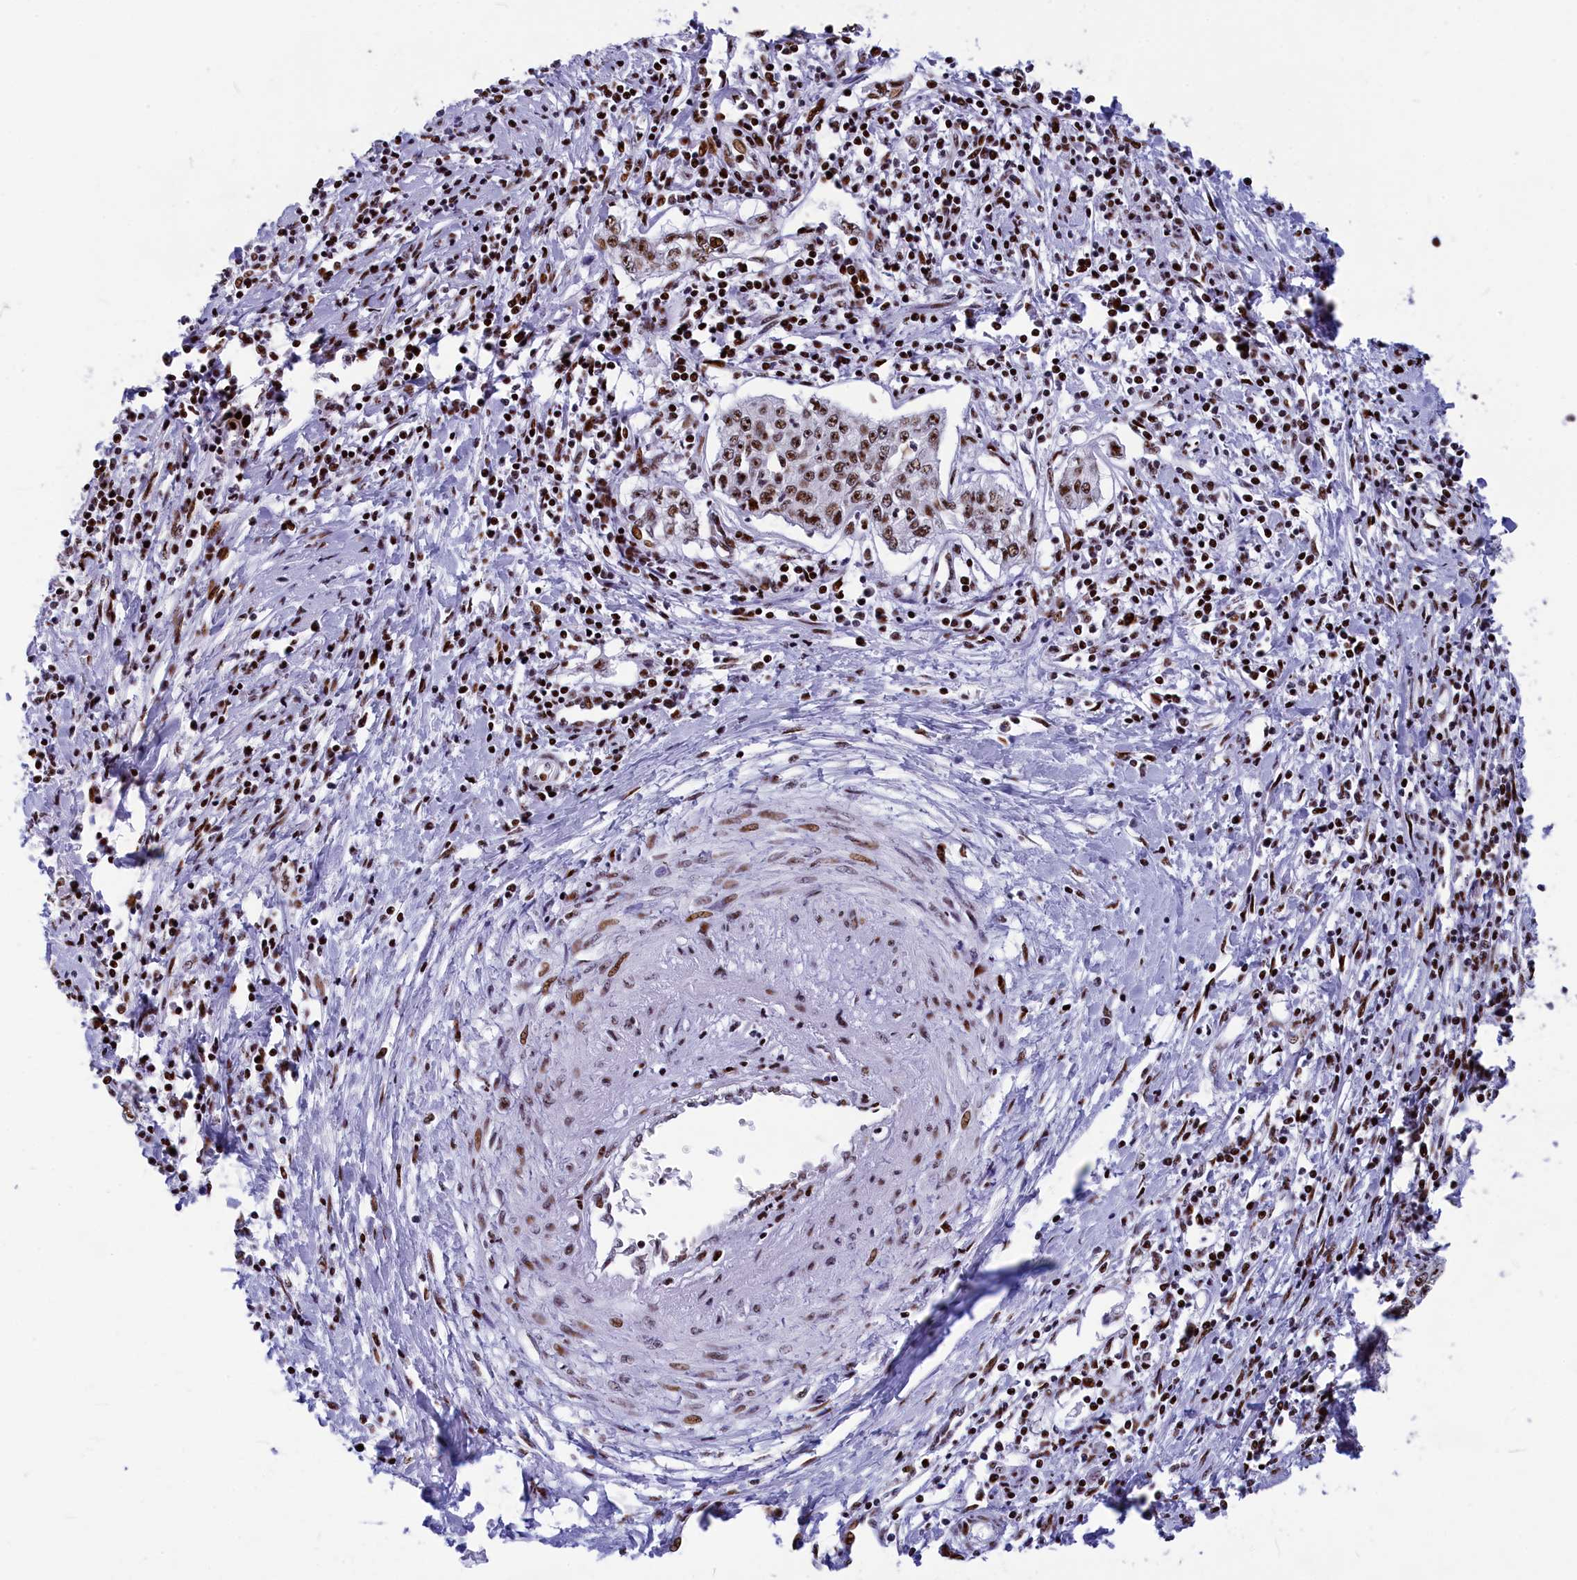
{"staining": {"intensity": "moderate", "quantity": ">75%", "location": "nuclear"}, "tissue": "cervical cancer", "cell_type": "Tumor cells", "image_type": "cancer", "snomed": [{"axis": "morphology", "description": "Squamous cell carcinoma, NOS"}, {"axis": "topography", "description": "Cervix"}], "caption": "DAB immunohistochemical staining of human cervical cancer (squamous cell carcinoma) shows moderate nuclear protein positivity in about >75% of tumor cells. (Stains: DAB in brown, nuclei in blue, Microscopy: brightfield microscopy at high magnification).", "gene": "NSA2", "patient": {"sex": "female", "age": 35}}